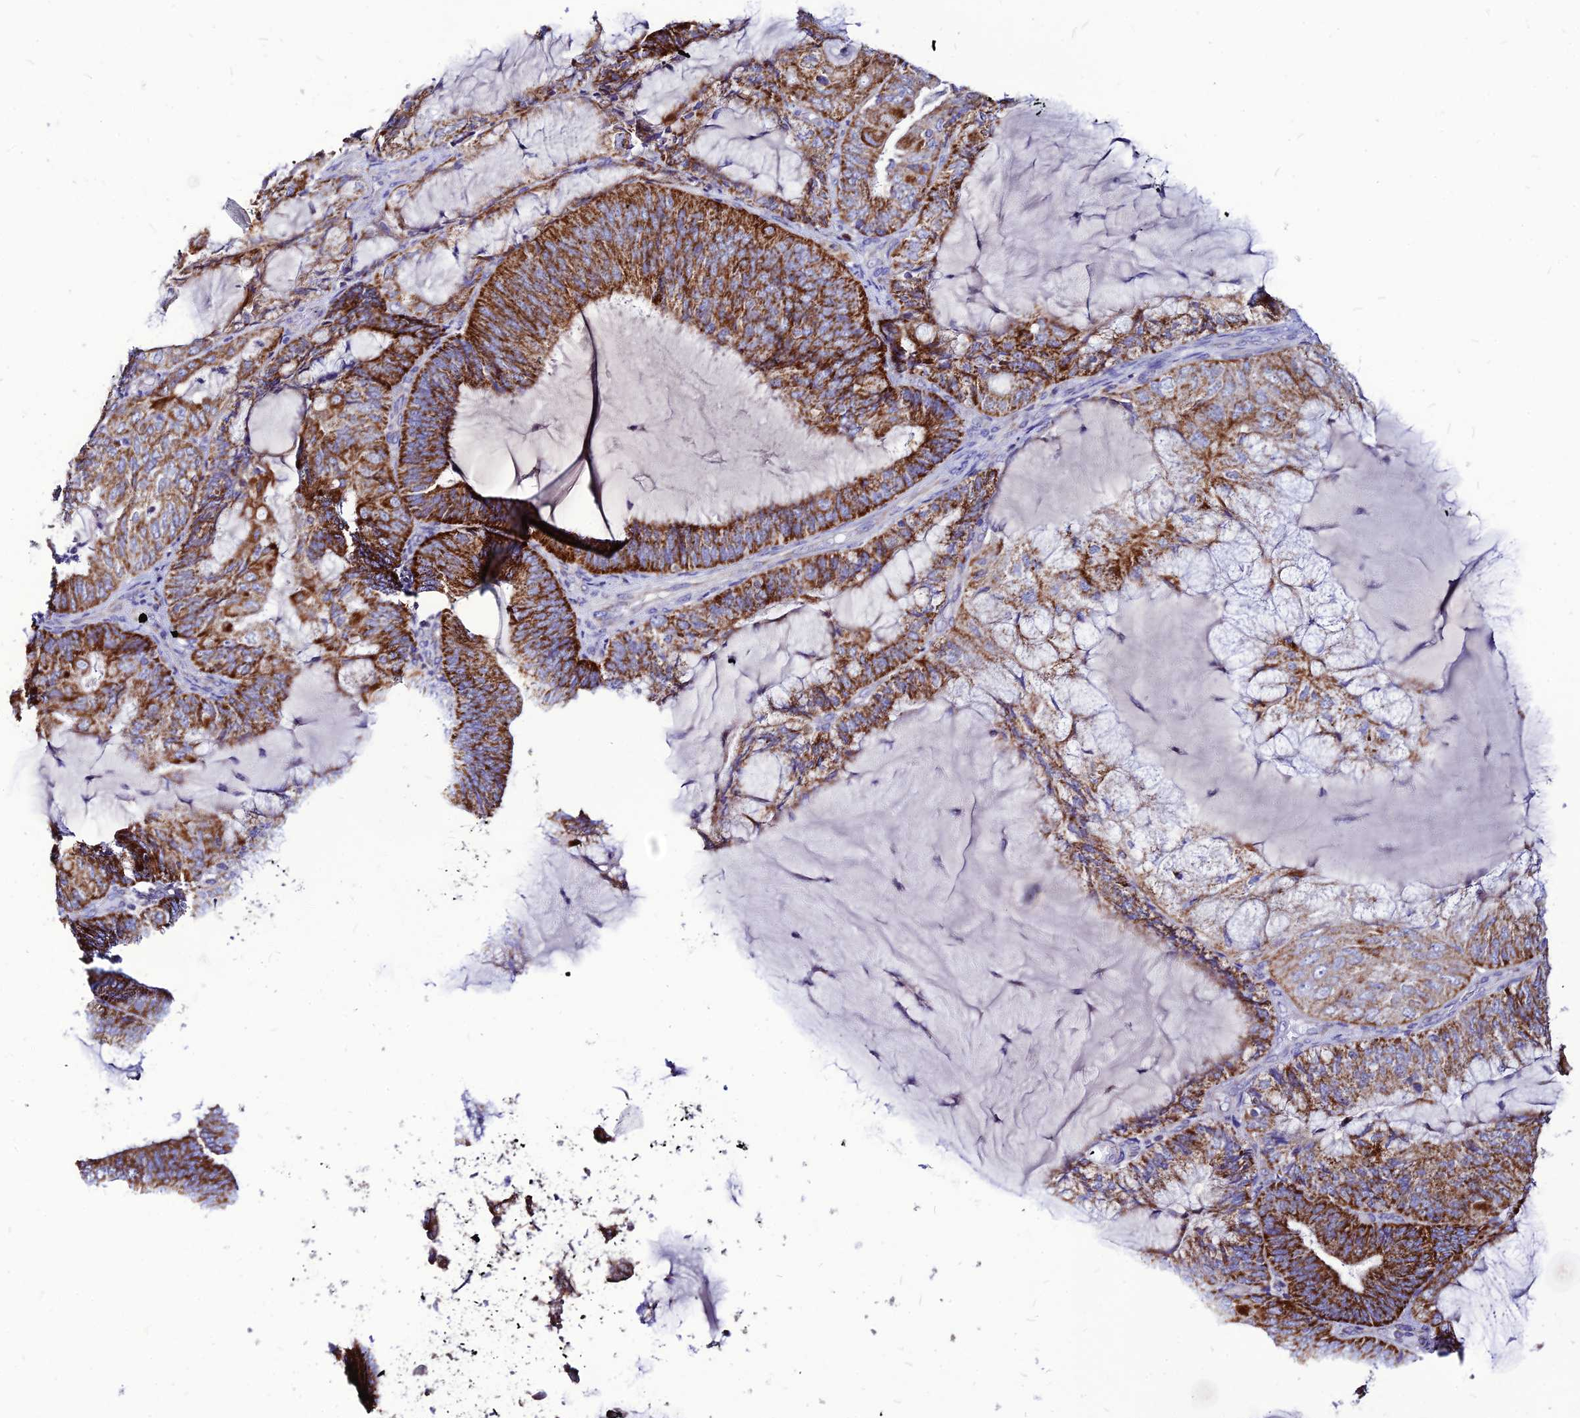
{"staining": {"intensity": "strong", "quantity": ">75%", "location": "cytoplasmic/membranous"}, "tissue": "endometrial cancer", "cell_type": "Tumor cells", "image_type": "cancer", "snomed": [{"axis": "morphology", "description": "Adenocarcinoma, NOS"}, {"axis": "topography", "description": "Endometrium"}], "caption": "Strong cytoplasmic/membranous staining for a protein is present in approximately >75% of tumor cells of endometrial cancer using immunohistochemistry (IHC).", "gene": "ECI1", "patient": {"sex": "female", "age": 81}}